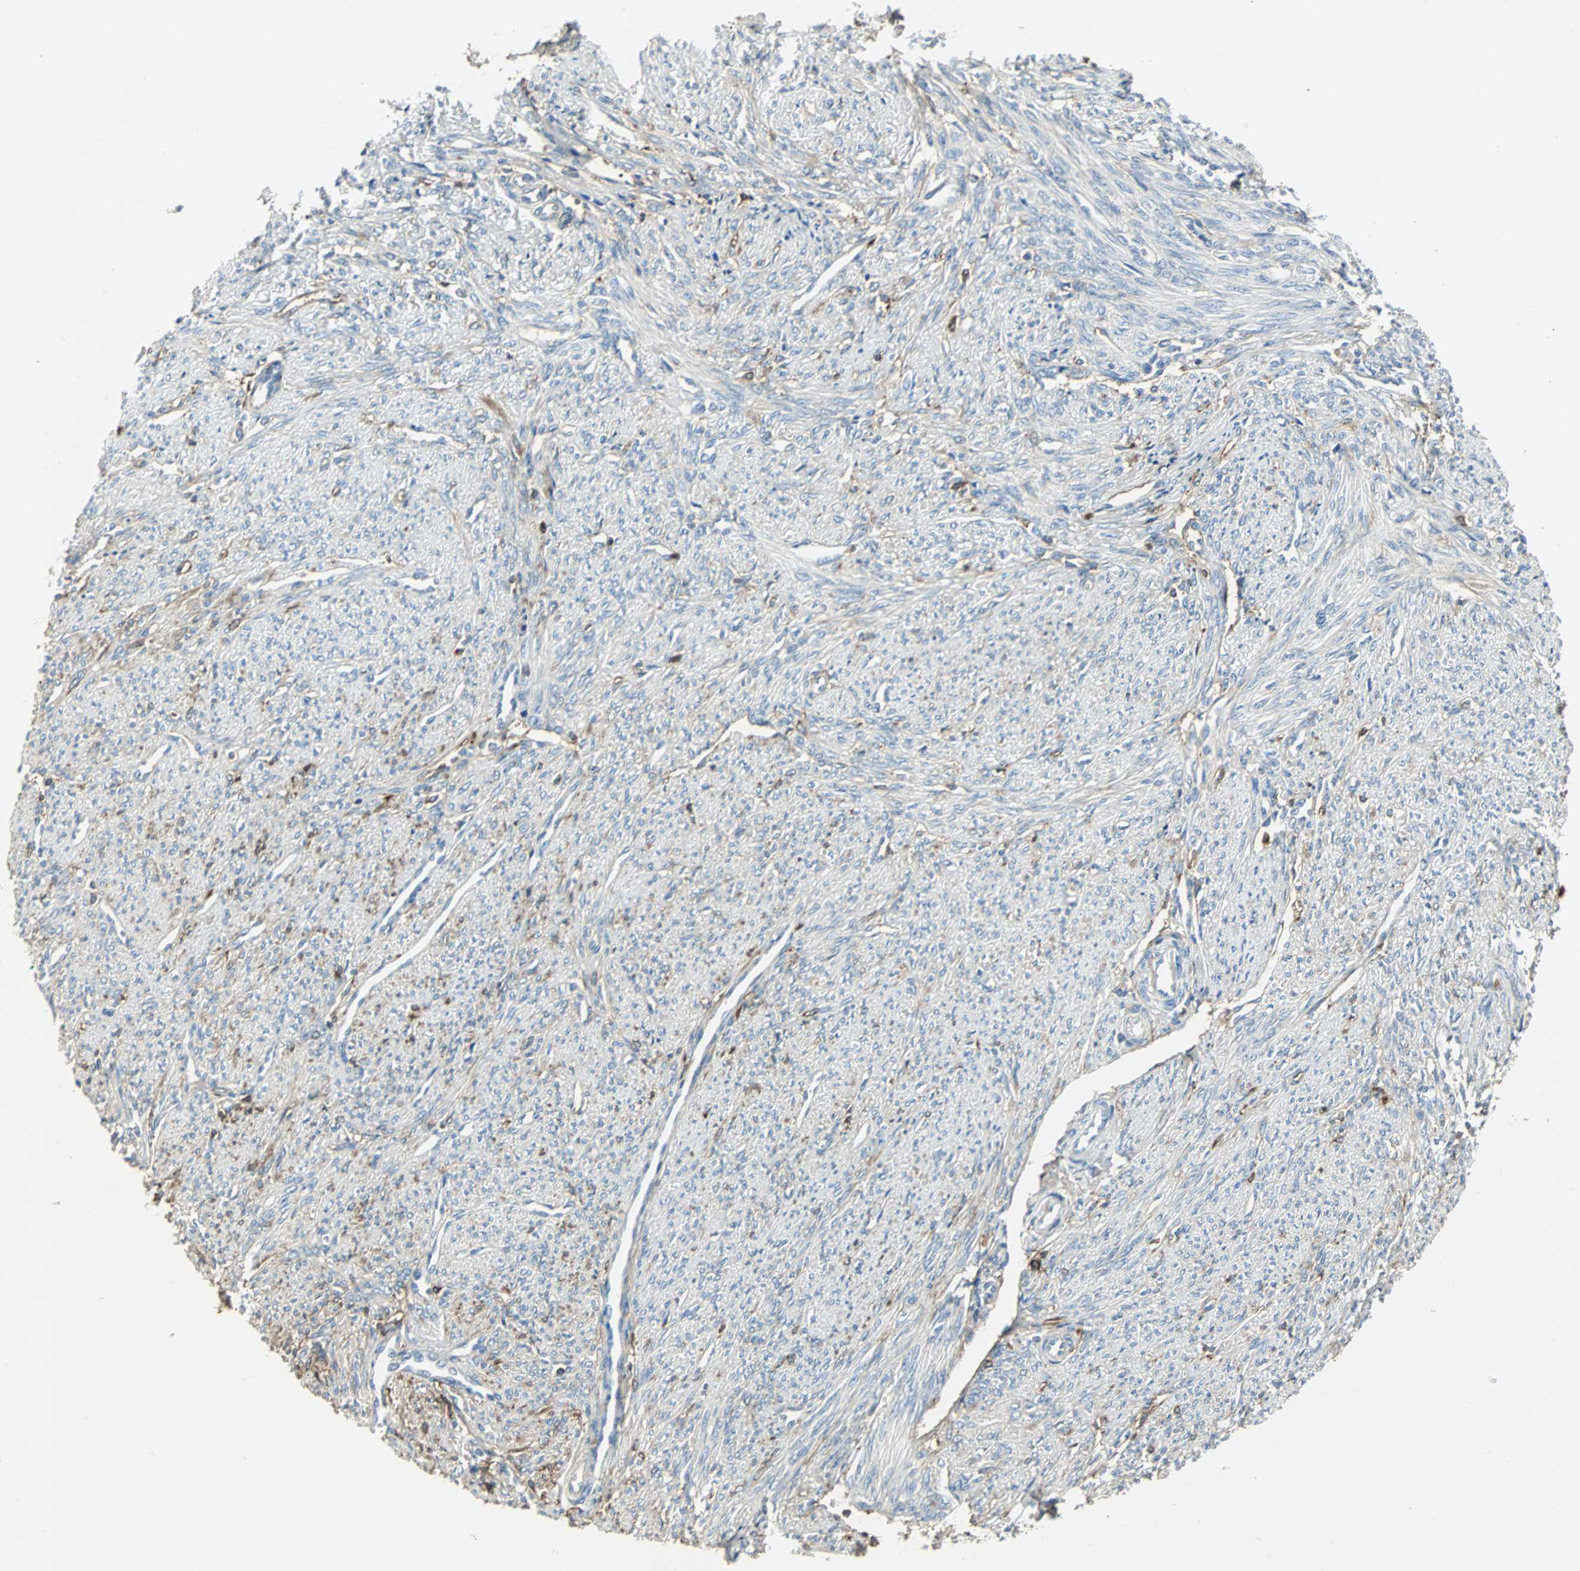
{"staining": {"intensity": "weak", "quantity": "<25%", "location": "cytoplasmic/membranous"}, "tissue": "smooth muscle", "cell_type": "Smooth muscle cells", "image_type": "normal", "snomed": [{"axis": "morphology", "description": "Normal tissue, NOS"}, {"axis": "topography", "description": "Smooth muscle"}], "caption": "An image of smooth muscle stained for a protein exhibits no brown staining in smooth muscle cells. (DAB immunohistochemistry (IHC) visualized using brightfield microscopy, high magnification).", "gene": "IGHA1", "patient": {"sex": "female", "age": 65}}